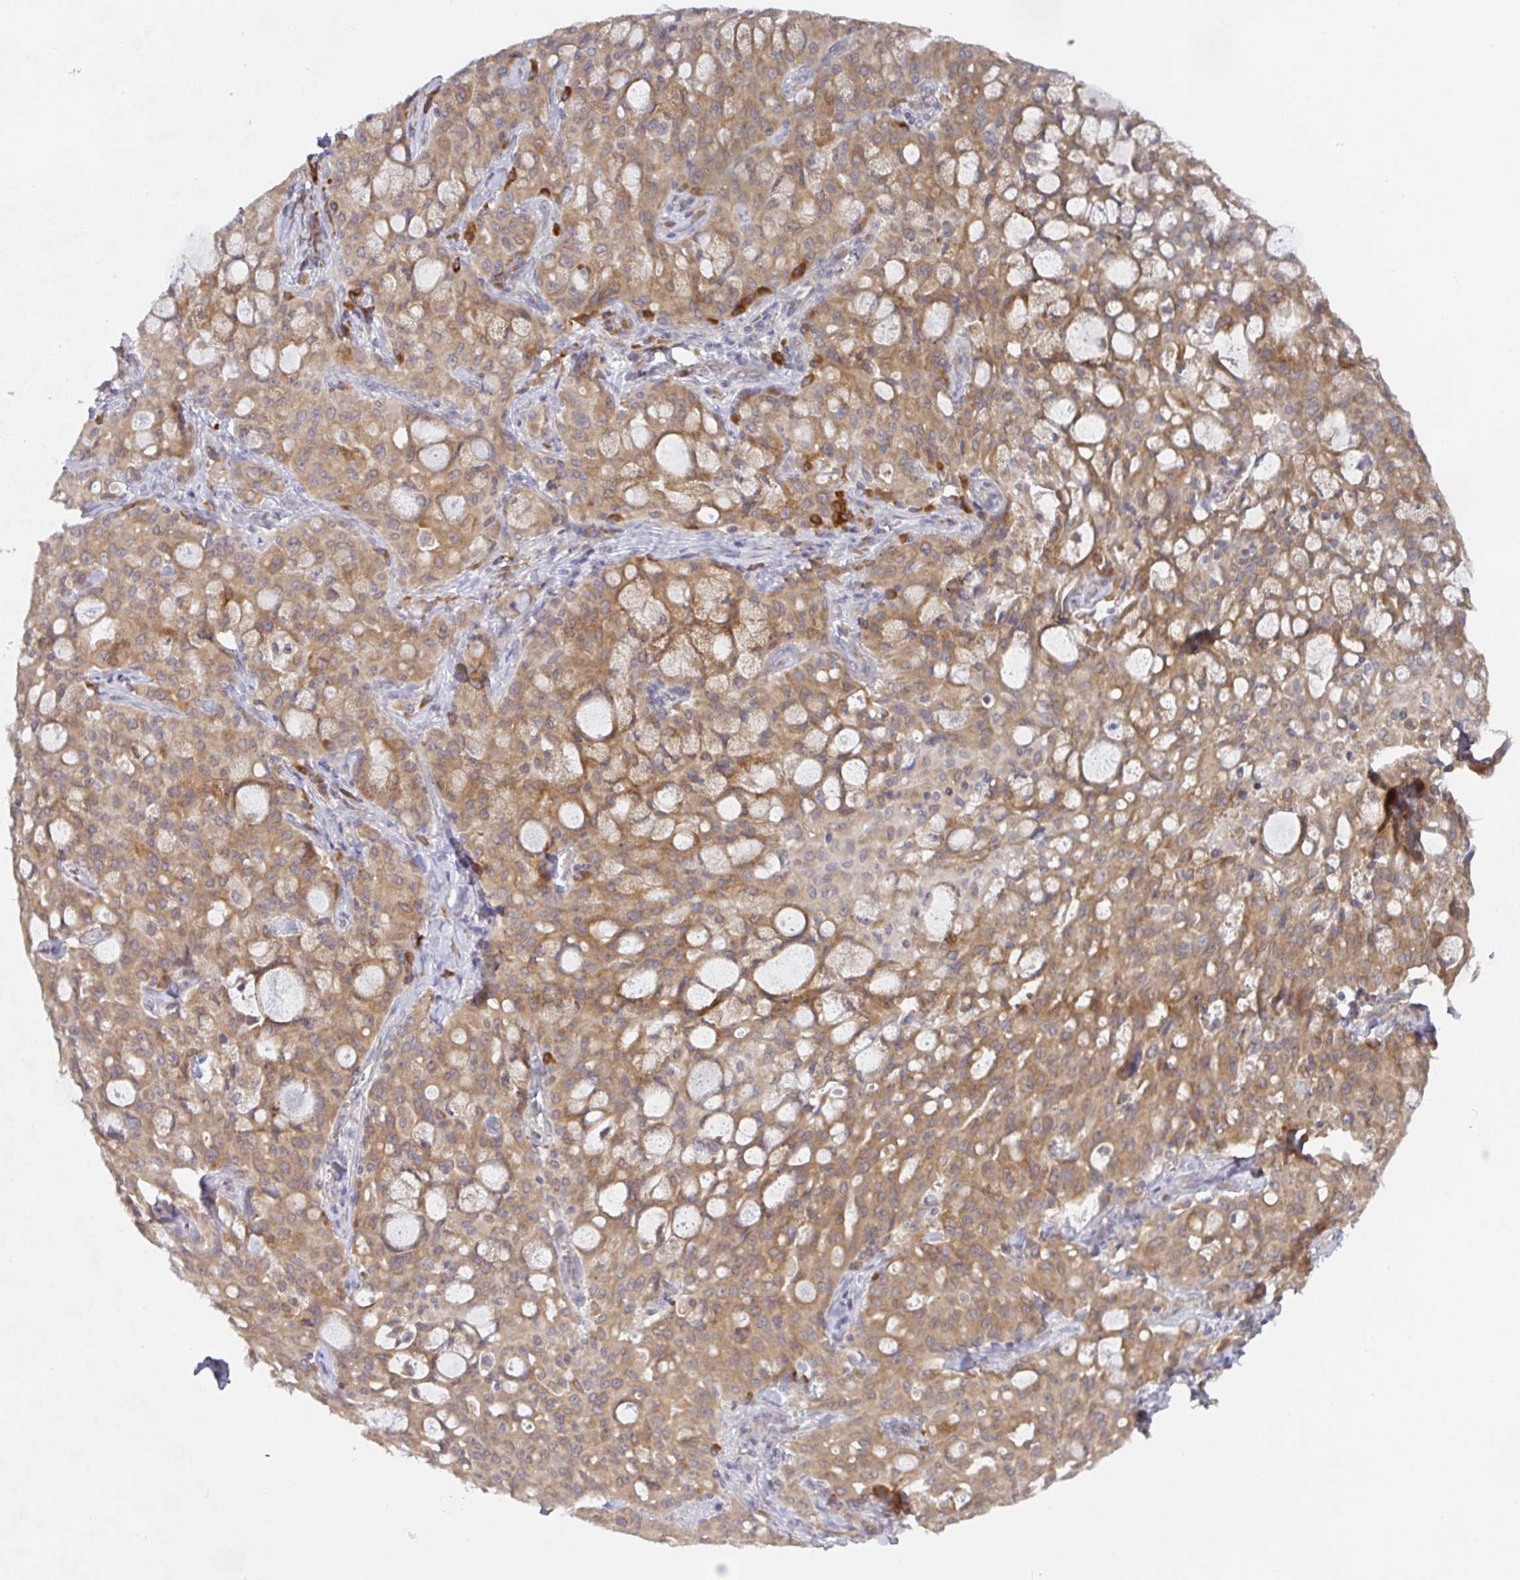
{"staining": {"intensity": "moderate", "quantity": ">75%", "location": "cytoplasmic/membranous"}, "tissue": "lung cancer", "cell_type": "Tumor cells", "image_type": "cancer", "snomed": [{"axis": "morphology", "description": "Adenocarcinoma, NOS"}, {"axis": "topography", "description": "Lung"}], "caption": "A micrograph of human lung cancer stained for a protein shows moderate cytoplasmic/membranous brown staining in tumor cells.", "gene": "DERL2", "patient": {"sex": "female", "age": 44}}